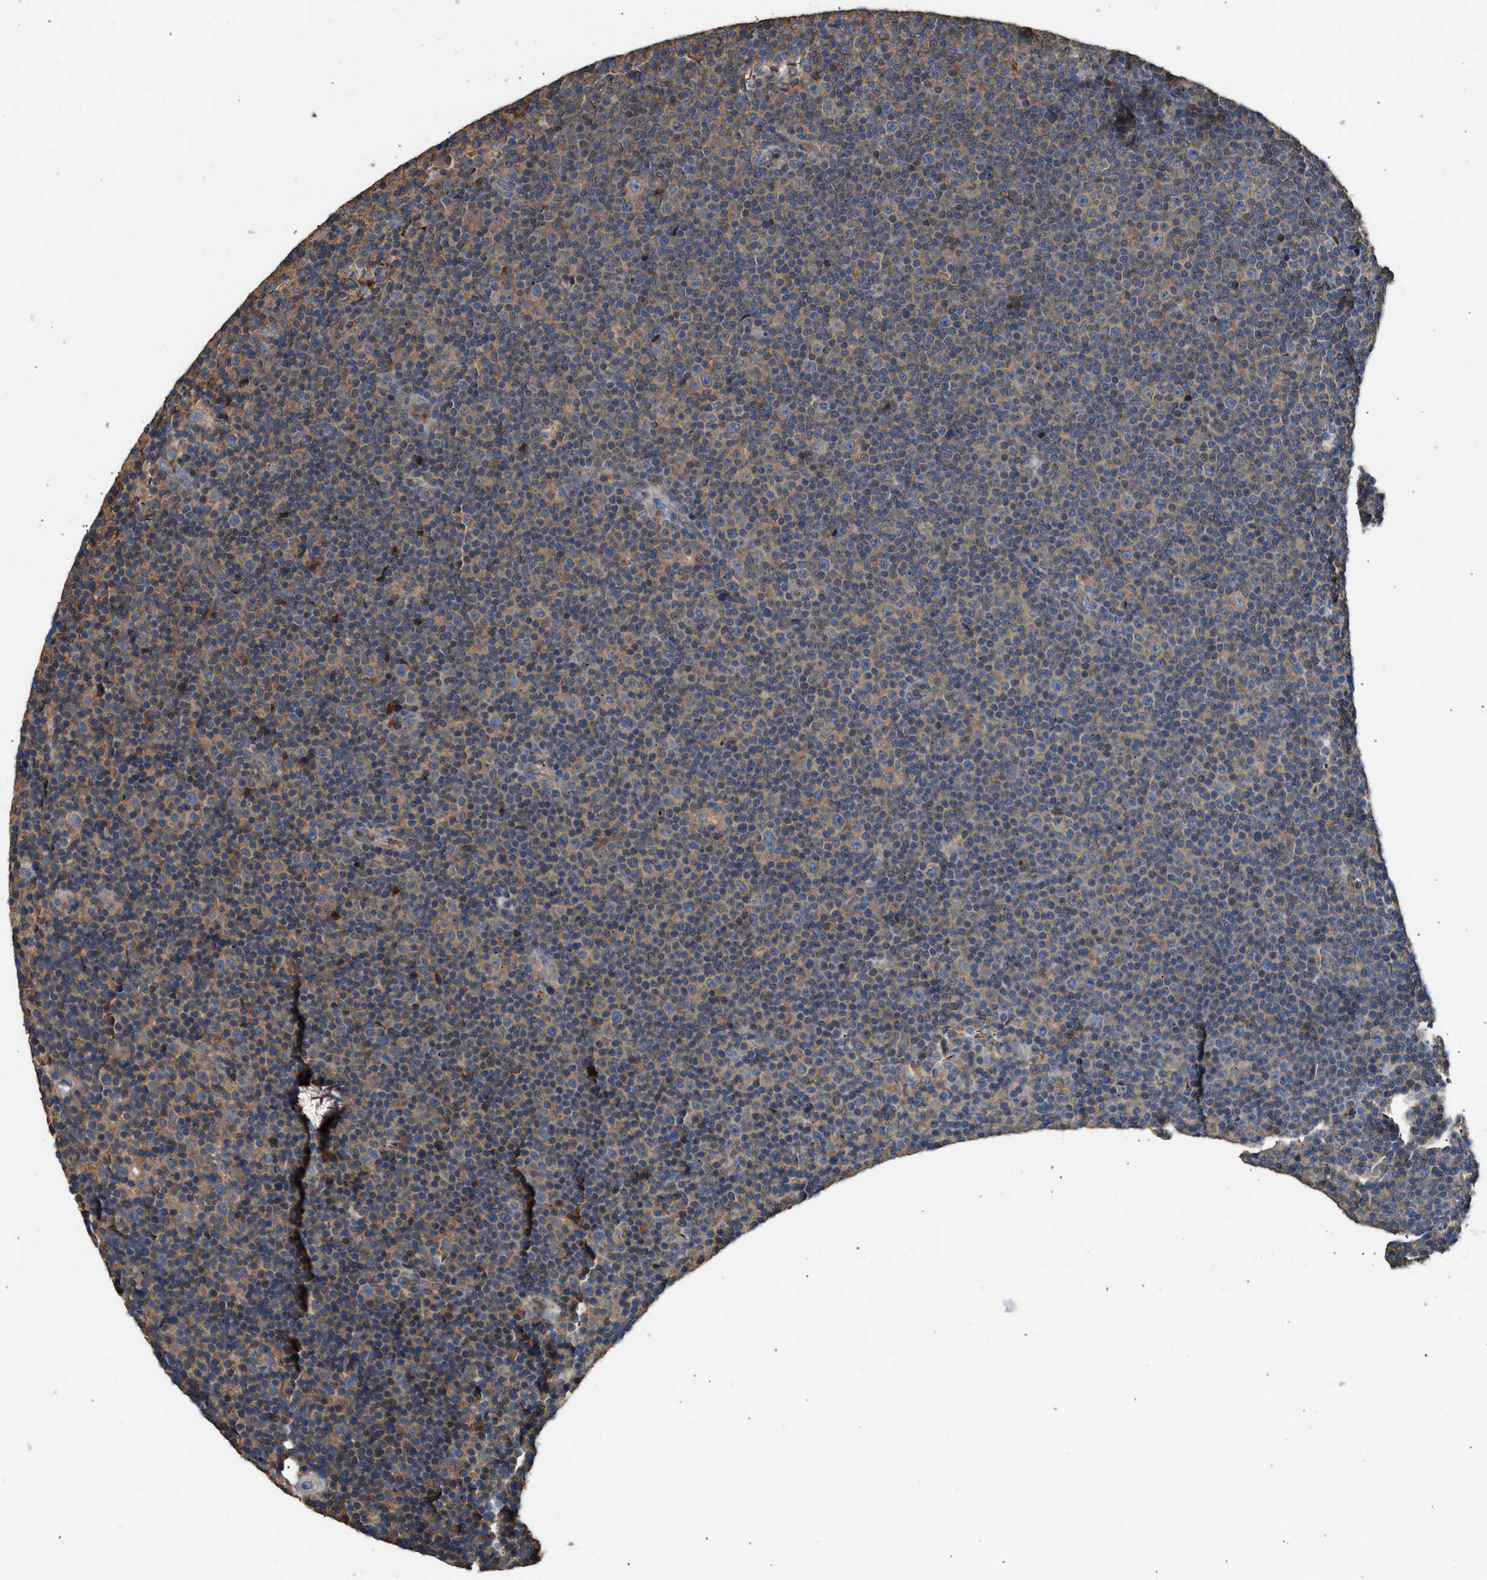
{"staining": {"intensity": "moderate", "quantity": ">75%", "location": "cytoplasmic/membranous"}, "tissue": "lymphoma", "cell_type": "Tumor cells", "image_type": "cancer", "snomed": [{"axis": "morphology", "description": "Malignant lymphoma, non-Hodgkin's type, Low grade"}, {"axis": "topography", "description": "Lymph node"}], "caption": "Immunohistochemical staining of malignant lymphoma, non-Hodgkin's type (low-grade) reveals medium levels of moderate cytoplasmic/membranous positivity in approximately >75% of tumor cells.", "gene": "TMEM268", "patient": {"sex": "female", "age": 67}}